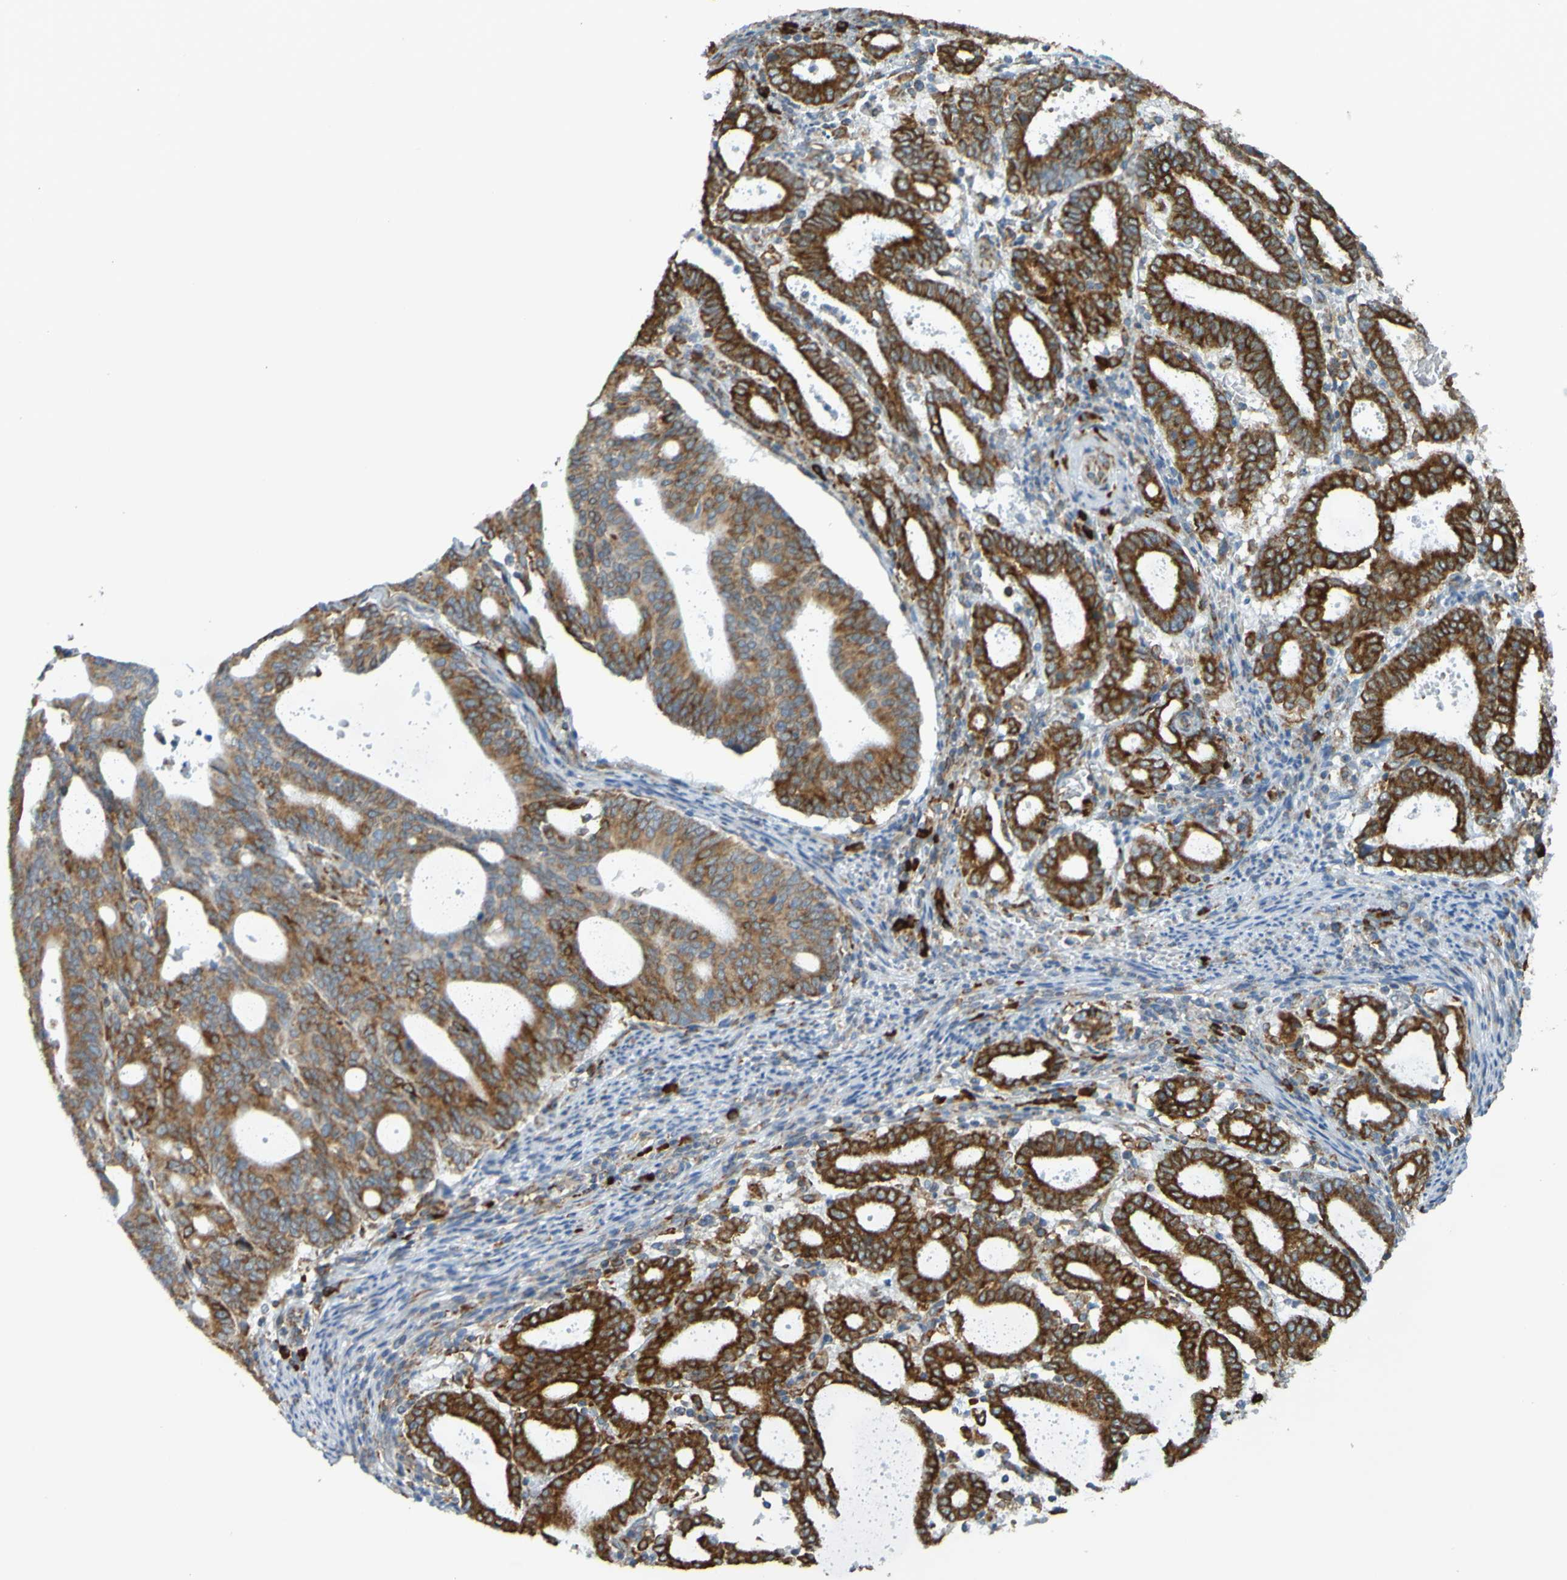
{"staining": {"intensity": "strong", "quantity": ">75%", "location": "cytoplasmic/membranous"}, "tissue": "endometrial cancer", "cell_type": "Tumor cells", "image_type": "cancer", "snomed": [{"axis": "morphology", "description": "Adenocarcinoma, NOS"}, {"axis": "topography", "description": "Uterus"}], "caption": "Protein analysis of adenocarcinoma (endometrial) tissue reveals strong cytoplasmic/membranous positivity in approximately >75% of tumor cells. (DAB IHC with brightfield microscopy, high magnification).", "gene": "SSR1", "patient": {"sex": "female", "age": 83}}